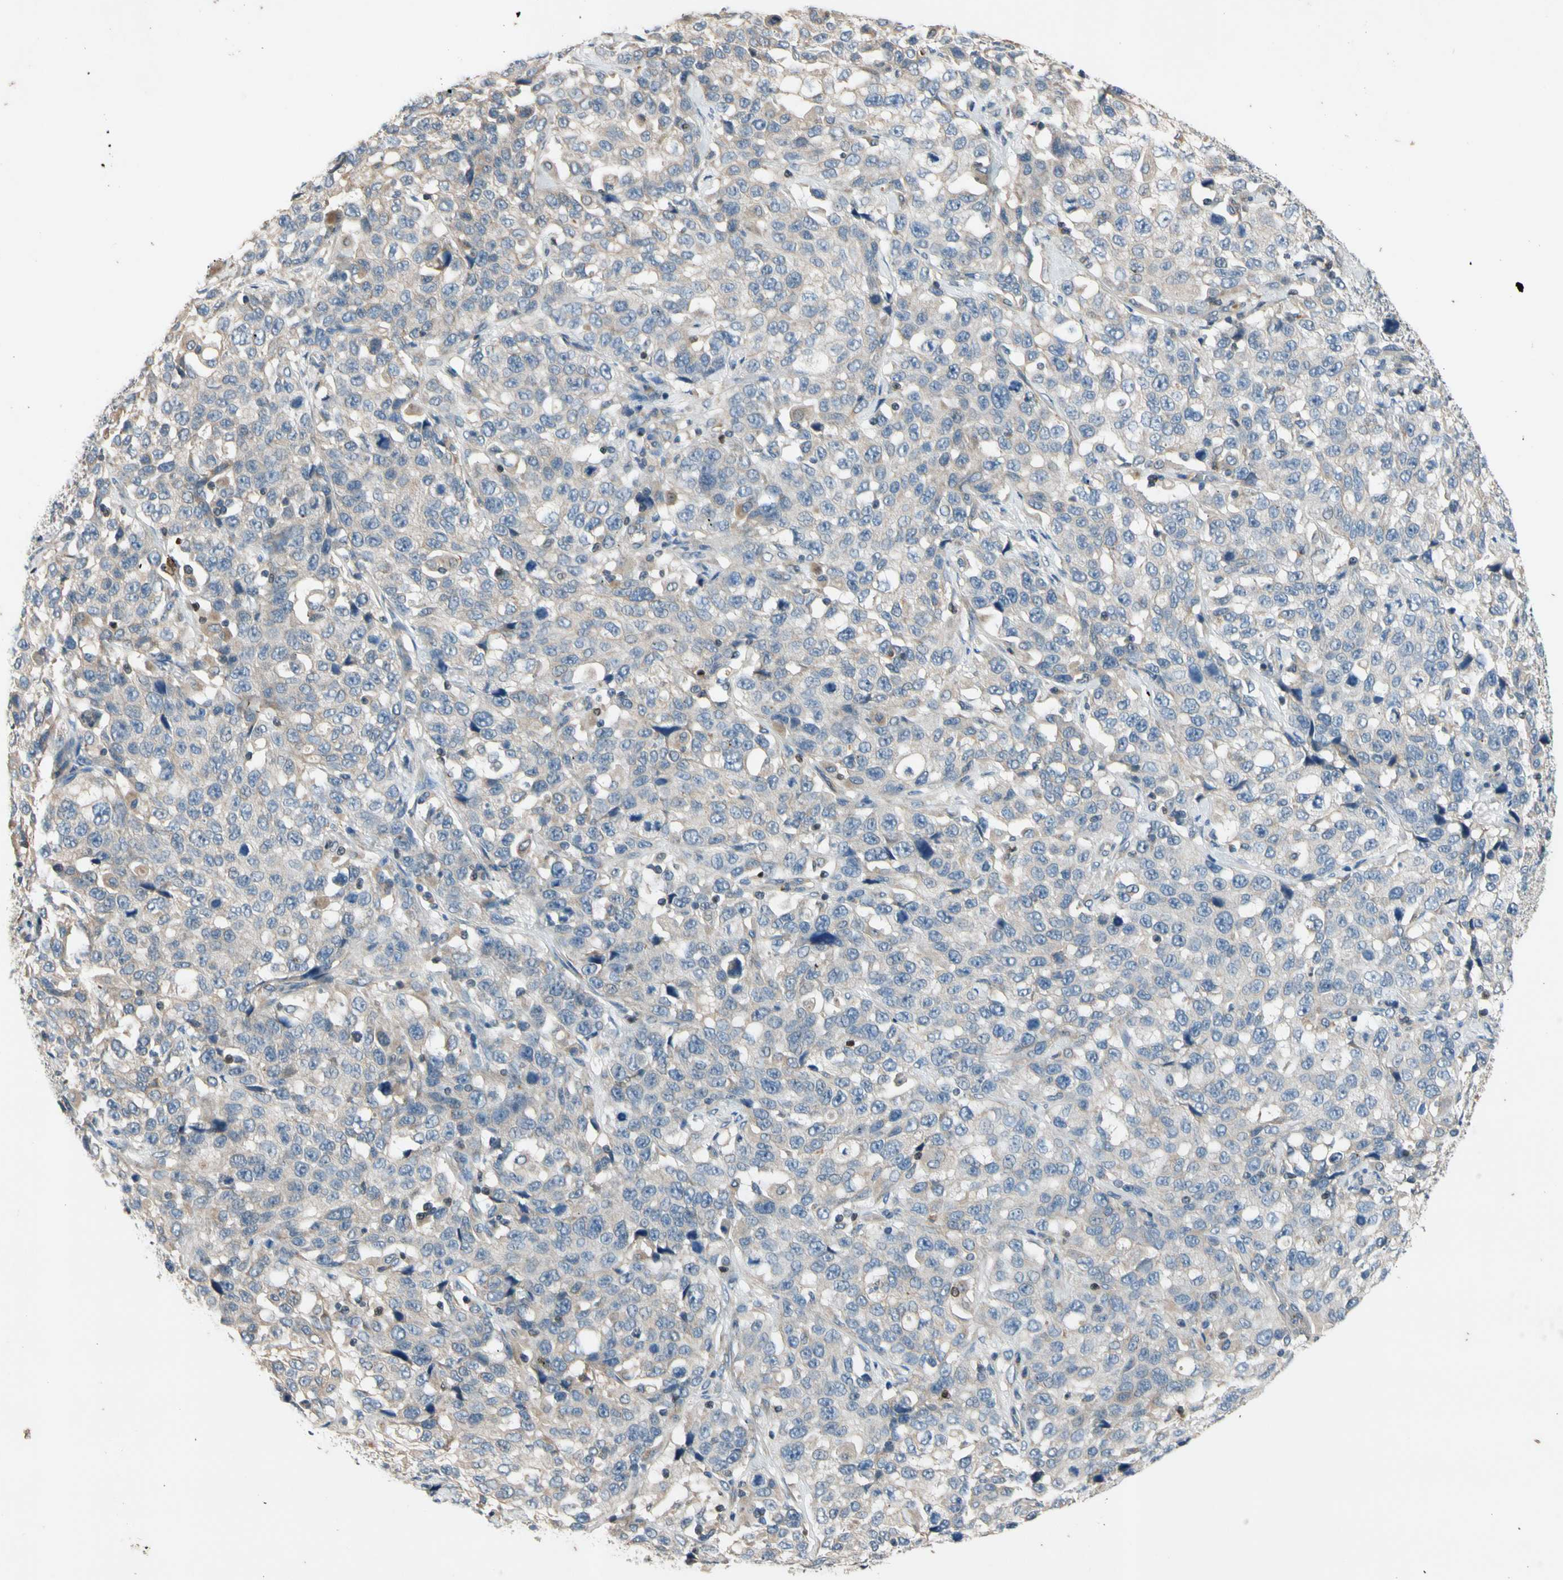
{"staining": {"intensity": "negative", "quantity": "none", "location": "none"}, "tissue": "stomach cancer", "cell_type": "Tumor cells", "image_type": "cancer", "snomed": [{"axis": "morphology", "description": "Normal tissue, NOS"}, {"axis": "morphology", "description": "Adenocarcinoma, NOS"}, {"axis": "topography", "description": "Stomach"}], "caption": "Stomach adenocarcinoma was stained to show a protein in brown. There is no significant staining in tumor cells.", "gene": "TBX21", "patient": {"sex": "male", "age": 48}}